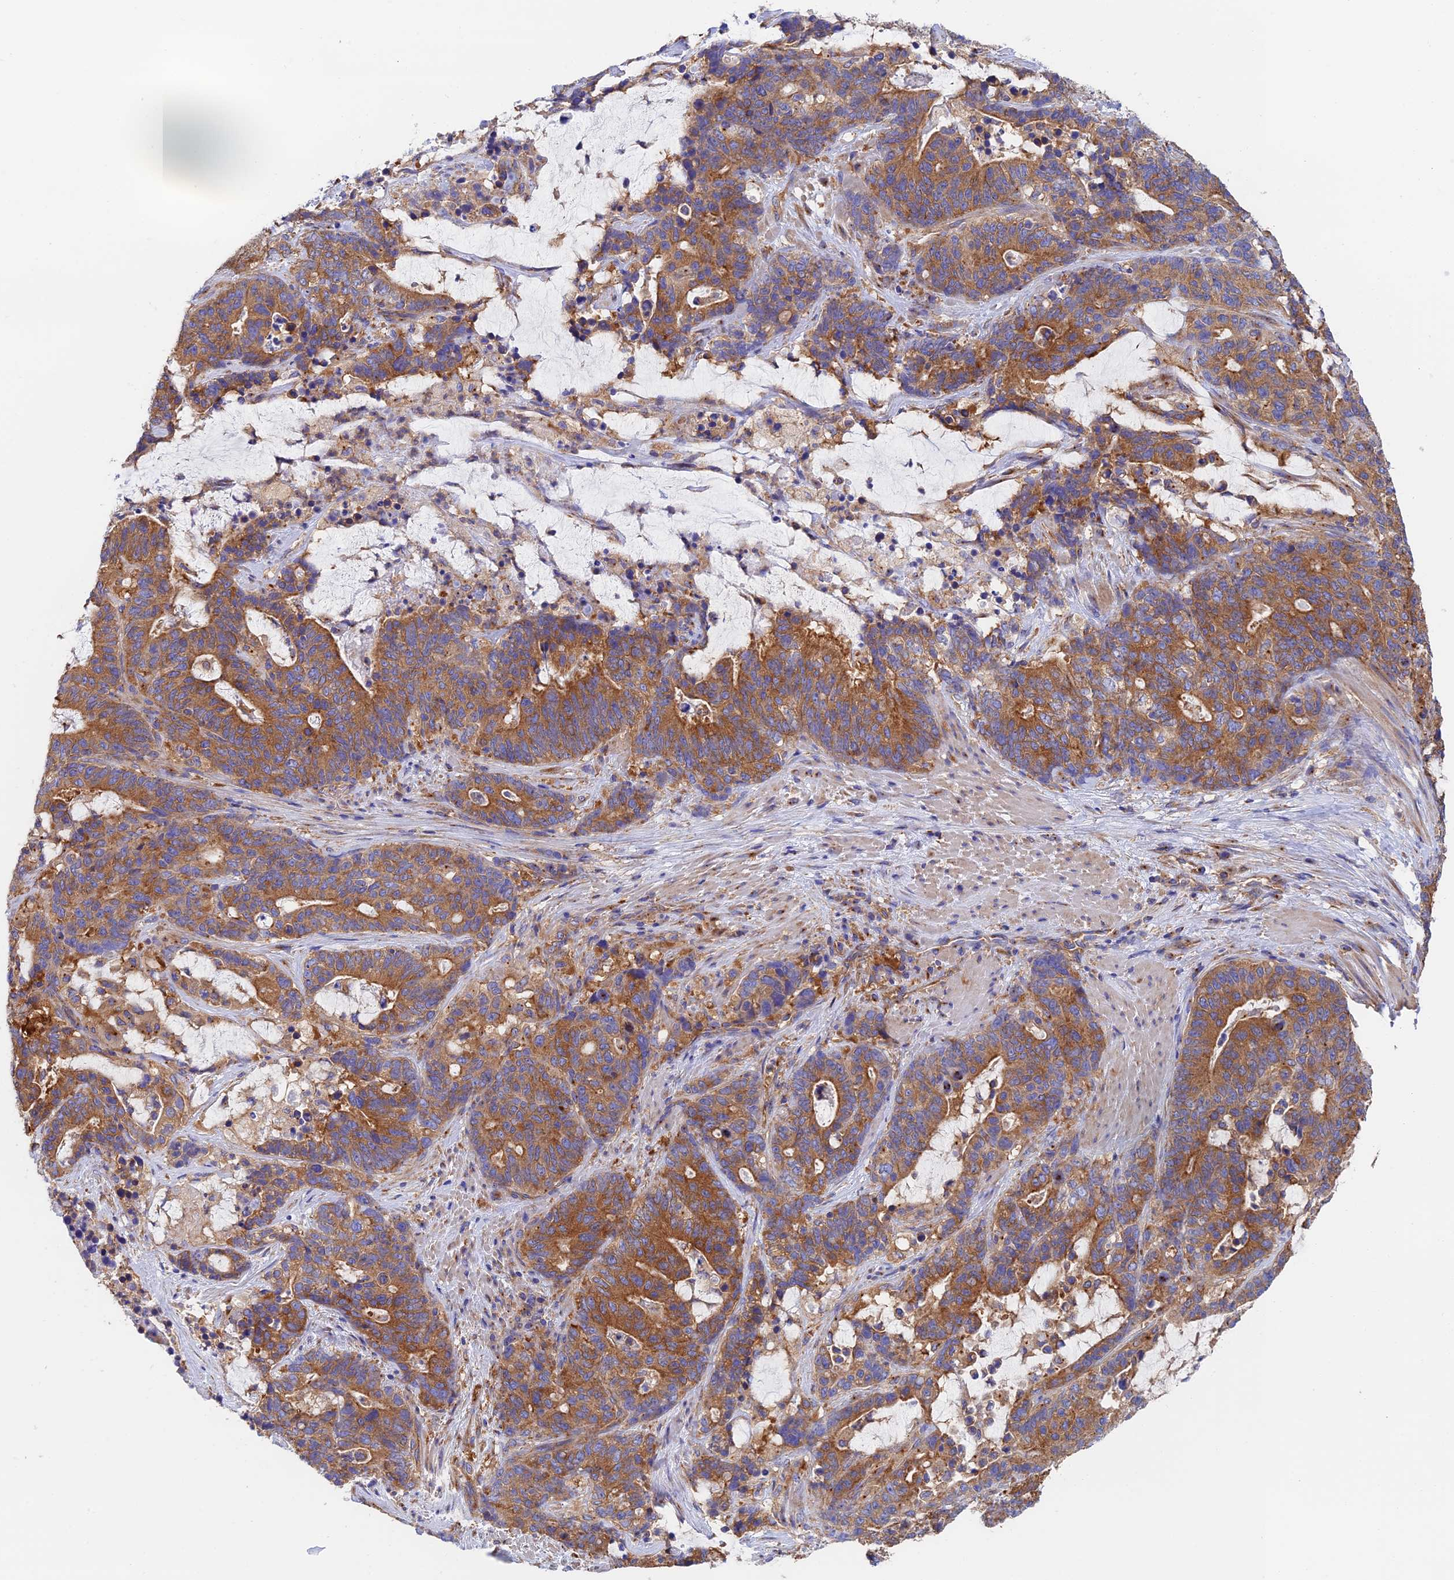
{"staining": {"intensity": "moderate", "quantity": ">75%", "location": "cytoplasmic/membranous"}, "tissue": "stomach cancer", "cell_type": "Tumor cells", "image_type": "cancer", "snomed": [{"axis": "morphology", "description": "Adenocarcinoma, NOS"}, {"axis": "topography", "description": "Stomach"}], "caption": "Immunohistochemical staining of human adenocarcinoma (stomach) reveals medium levels of moderate cytoplasmic/membranous protein positivity in approximately >75% of tumor cells. The staining was performed using DAB, with brown indicating positive protein expression. Nuclei are stained blue with hematoxylin.", "gene": "DCTN2", "patient": {"sex": "female", "age": 76}}